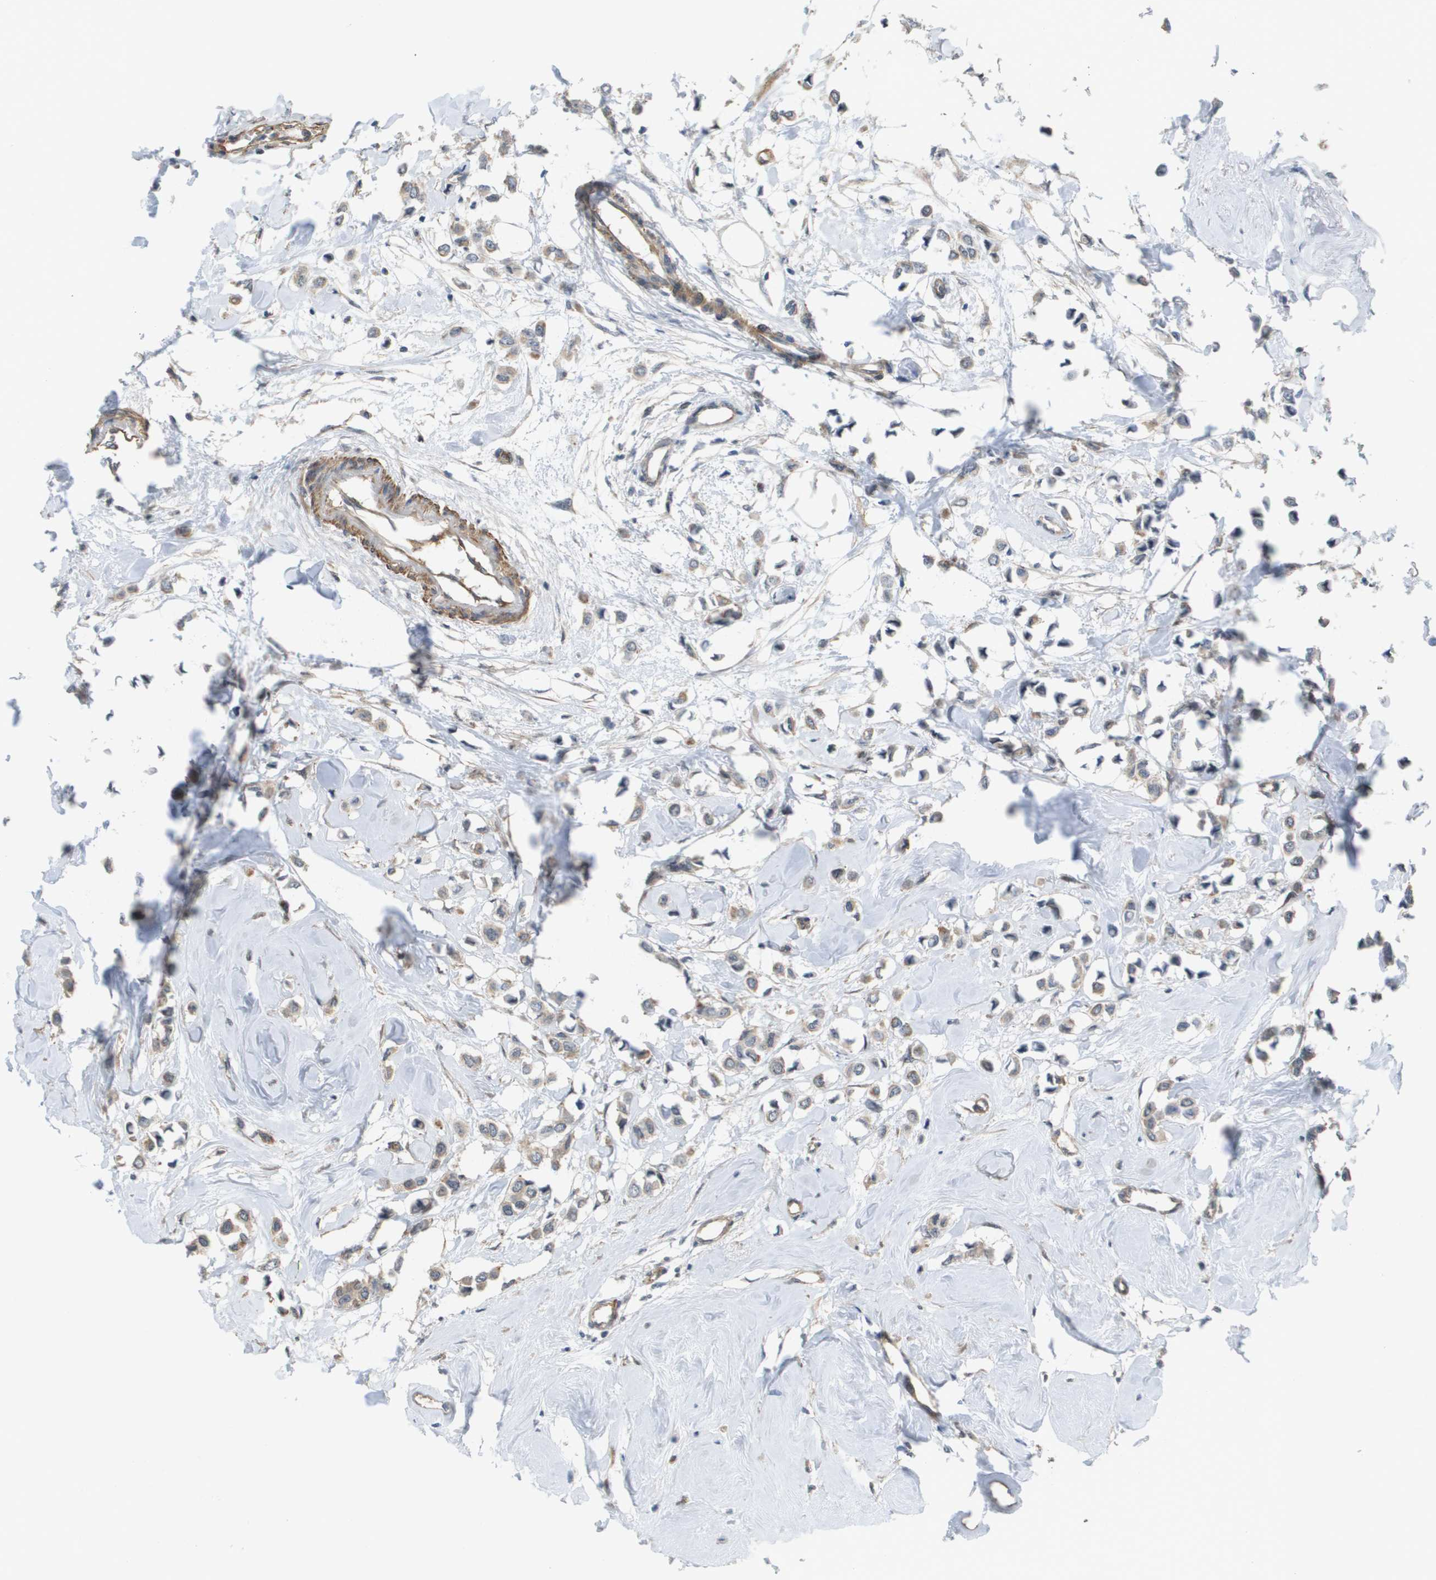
{"staining": {"intensity": "weak", "quantity": ">75%", "location": "cytoplasmic/membranous"}, "tissue": "breast cancer", "cell_type": "Tumor cells", "image_type": "cancer", "snomed": [{"axis": "morphology", "description": "Lobular carcinoma"}, {"axis": "topography", "description": "Breast"}], "caption": "Human breast cancer stained with a brown dye exhibits weak cytoplasmic/membranous positive staining in about >75% of tumor cells.", "gene": "RNF112", "patient": {"sex": "female", "age": 51}}